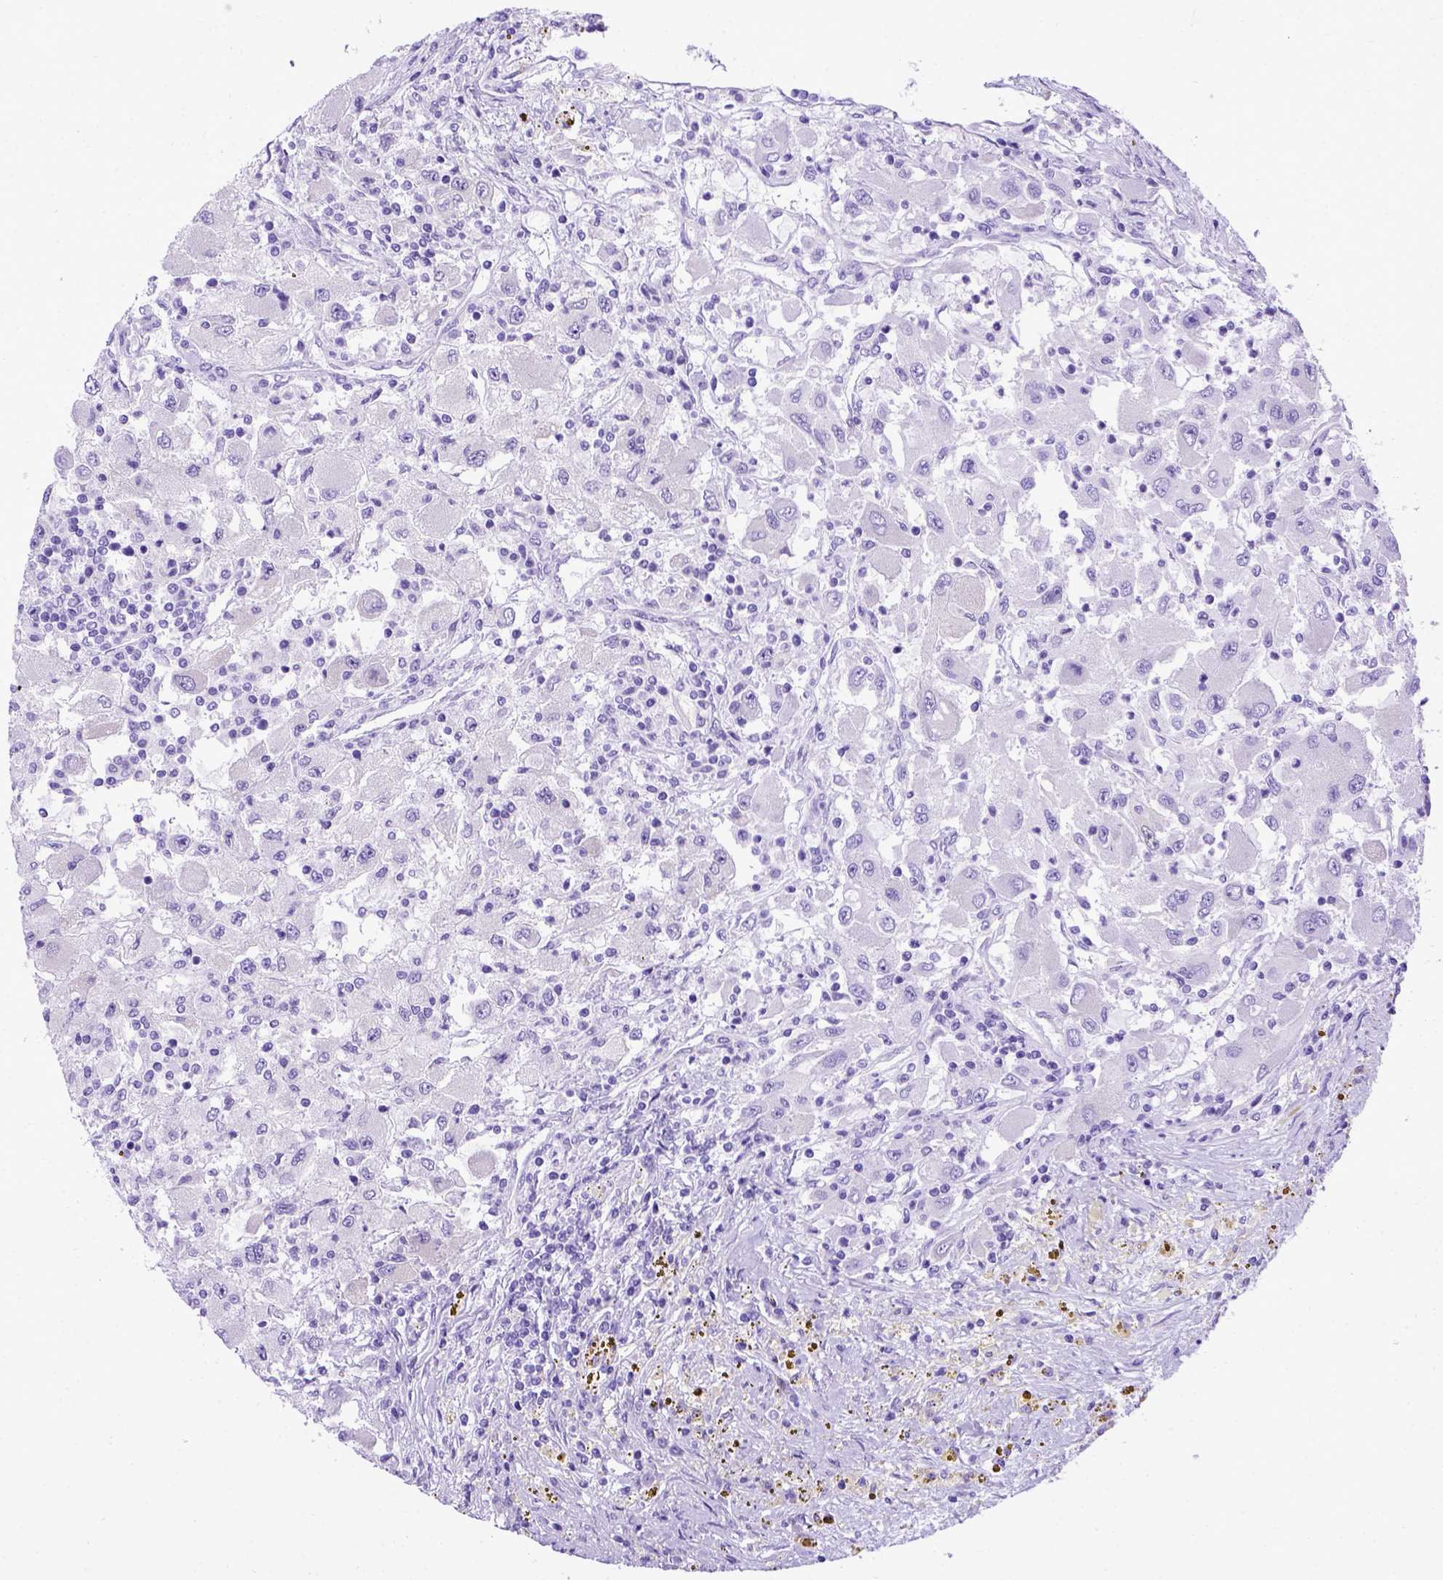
{"staining": {"intensity": "negative", "quantity": "none", "location": "none"}, "tissue": "renal cancer", "cell_type": "Tumor cells", "image_type": "cancer", "snomed": [{"axis": "morphology", "description": "Adenocarcinoma, NOS"}, {"axis": "topography", "description": "Kidney"}], "caption": "A high-resolution micrograph shows immunohistochemistry (IHC) staining of adenocarcinoma (renal), which reveals no significant expression in tumor cells. The staining was performed using DAB (3,3'-diaminobenzidine) to visualize the protein expression in brown, while the nuclei were stained in blue with hematoxylin (Magnification: 20x).", "gene": "MEOX2", "patient": {"sex": "female", "age": 67}}